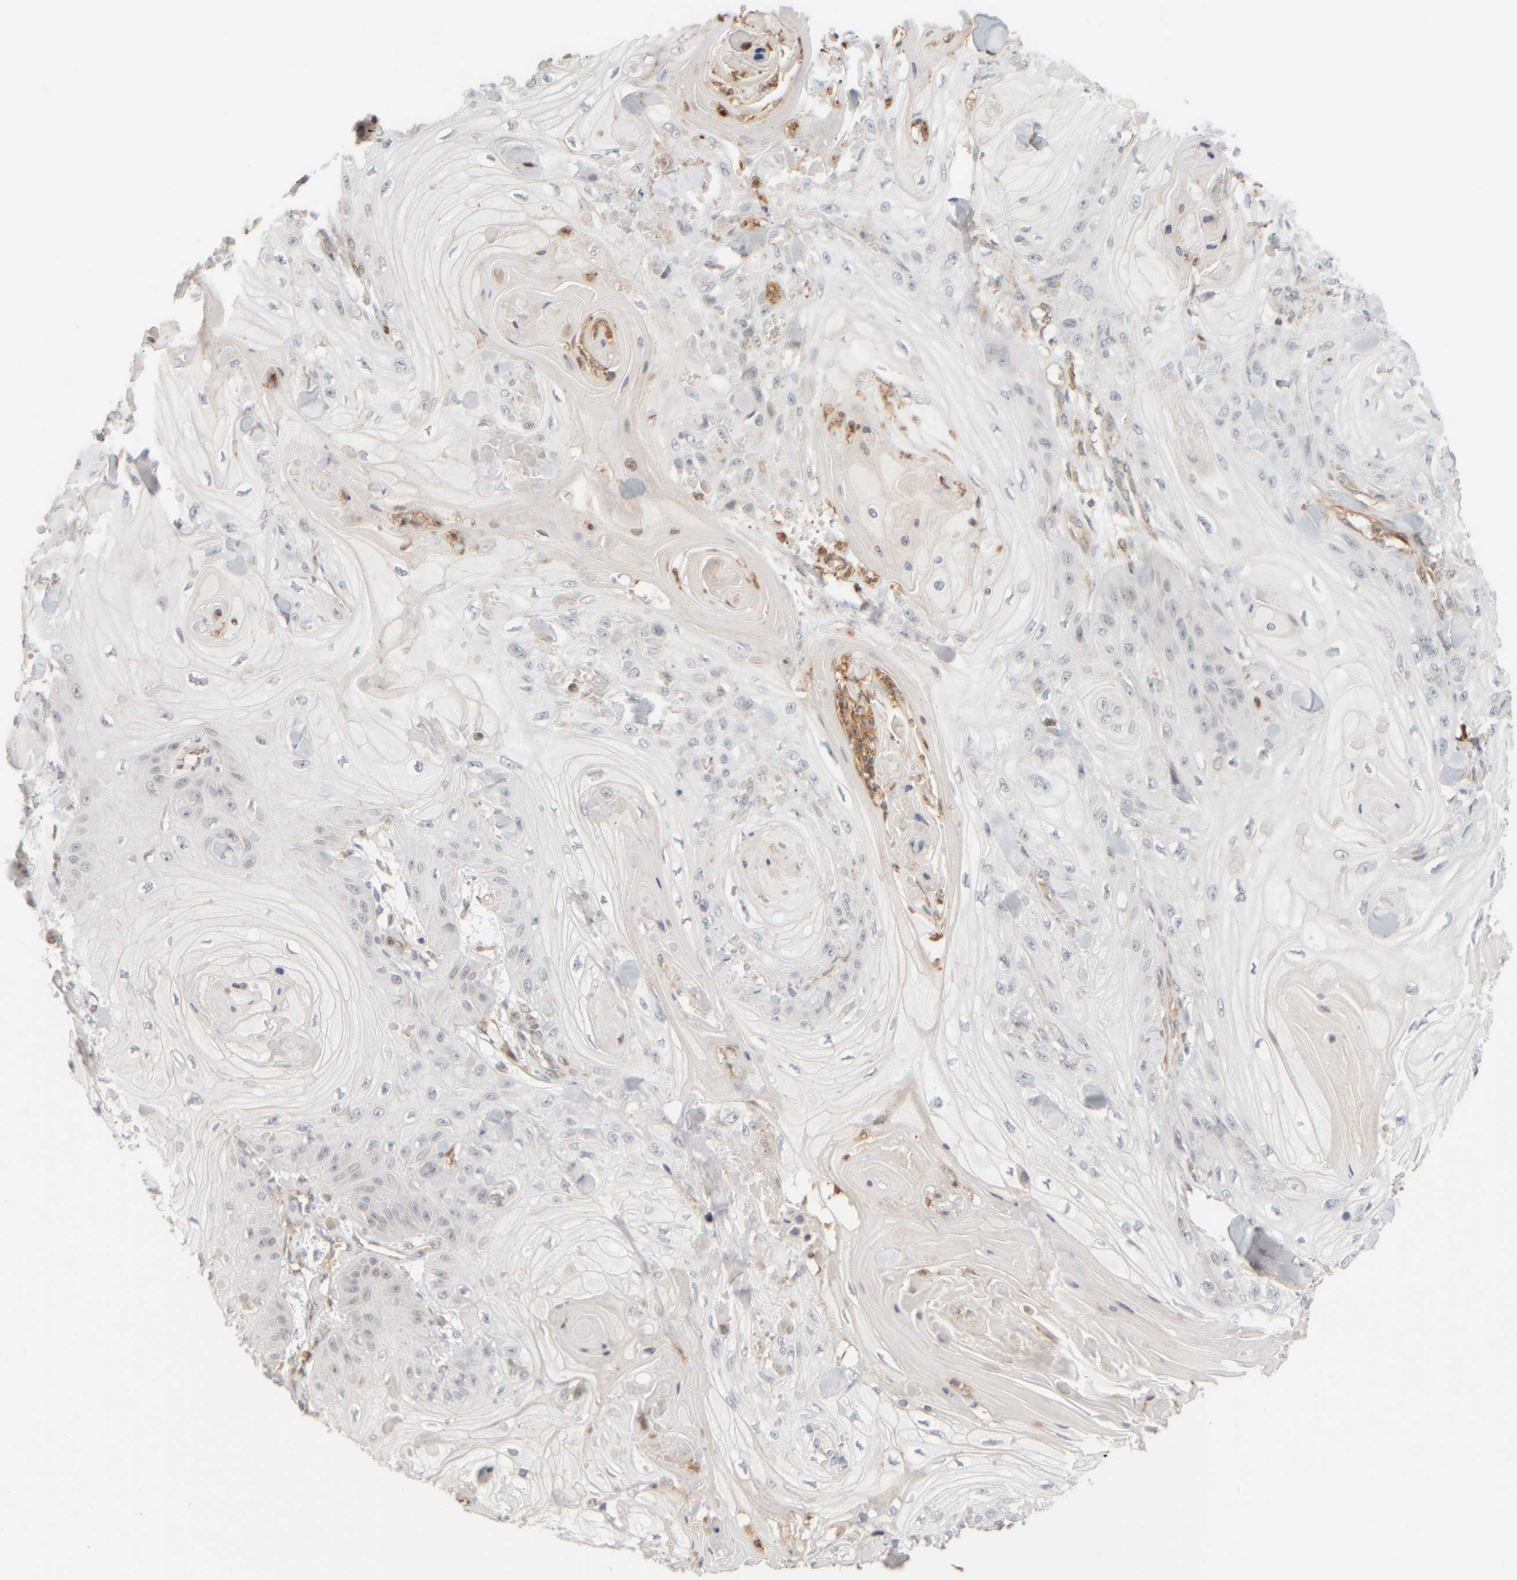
{"staining": {"intensity": "negative", "quantity": "none", "location": "none"}, "tissue": "skin cancer", "cell_type": "Tumor cells", "image_type": "cancer", "snomed": [{"axis": "morphology", "description": "Squamous cell carcinoma, NOS"}, {"axis": "topography", "description": "Skin"}], "caption": "Immunohistochemistry (IHC) photomicrograph of human skin cancer stained for a protein (brown), which reveals no expression in tumor cells.", "gene": "PTGES3L-AARSD1", "patient": {"sex": "male", "age": 74}}